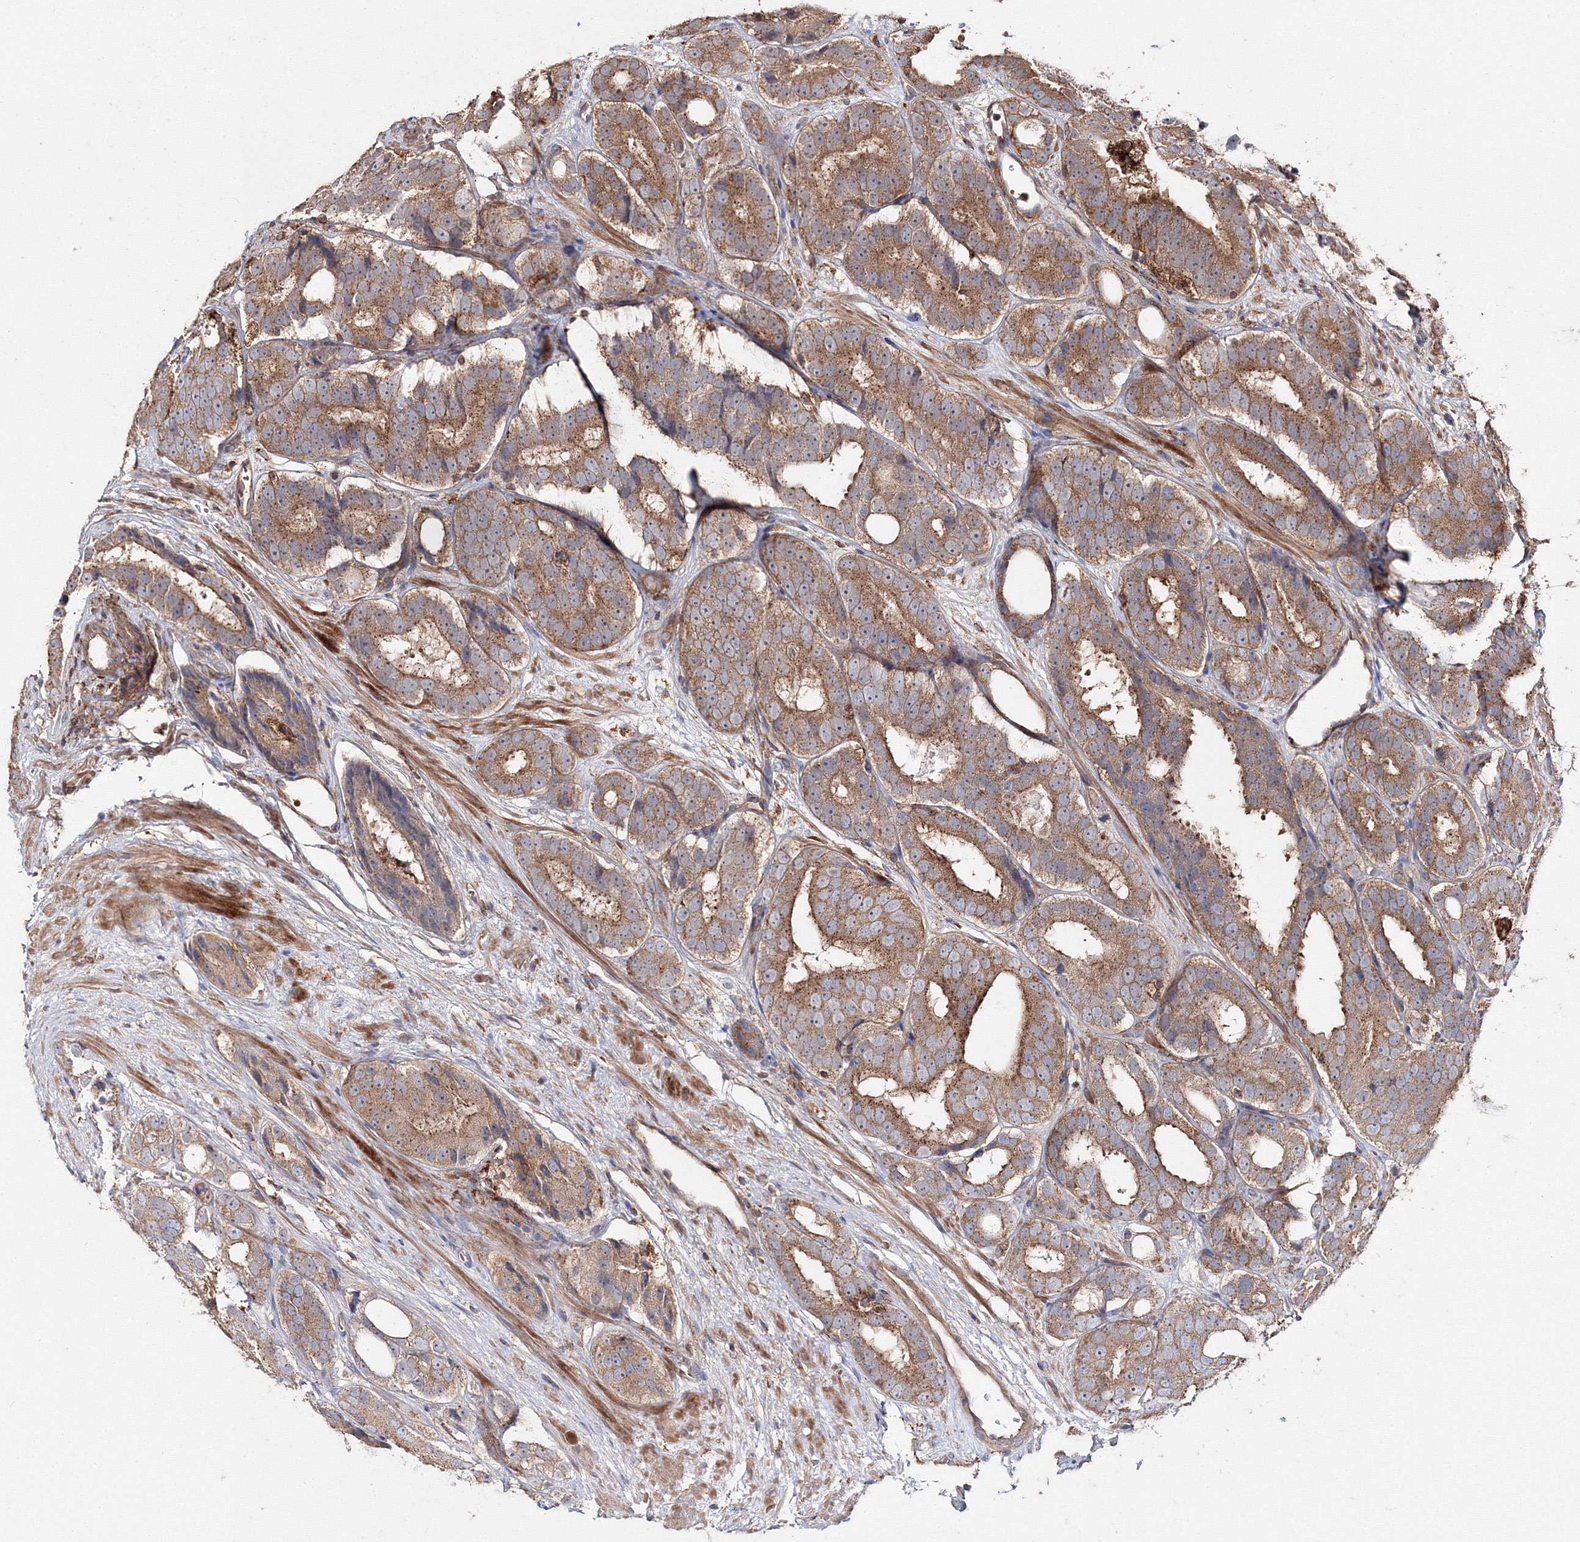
{"staining": {"intensity": "moderate", "quantity": ">75%", "location": "cytoplasmic/membranous"}, "tissue": "prostate cancer", "cell_type": "Tumor cells", "image_type": "cancer", "snomed": [{"axis": "morphology", "description": "Adenocarcinoma, High grade"}, {"axis": "topography", "description": "Prostate"}], "caption": "The photomicrograph displays a brown stain indicating the presence of a protein in the cytoplasmic/membranous of tumor cells in prostate cancer (high-grade adenocarcinoma).", "gene": "DDO", "patient": {"sex": "male", "age": 56}}